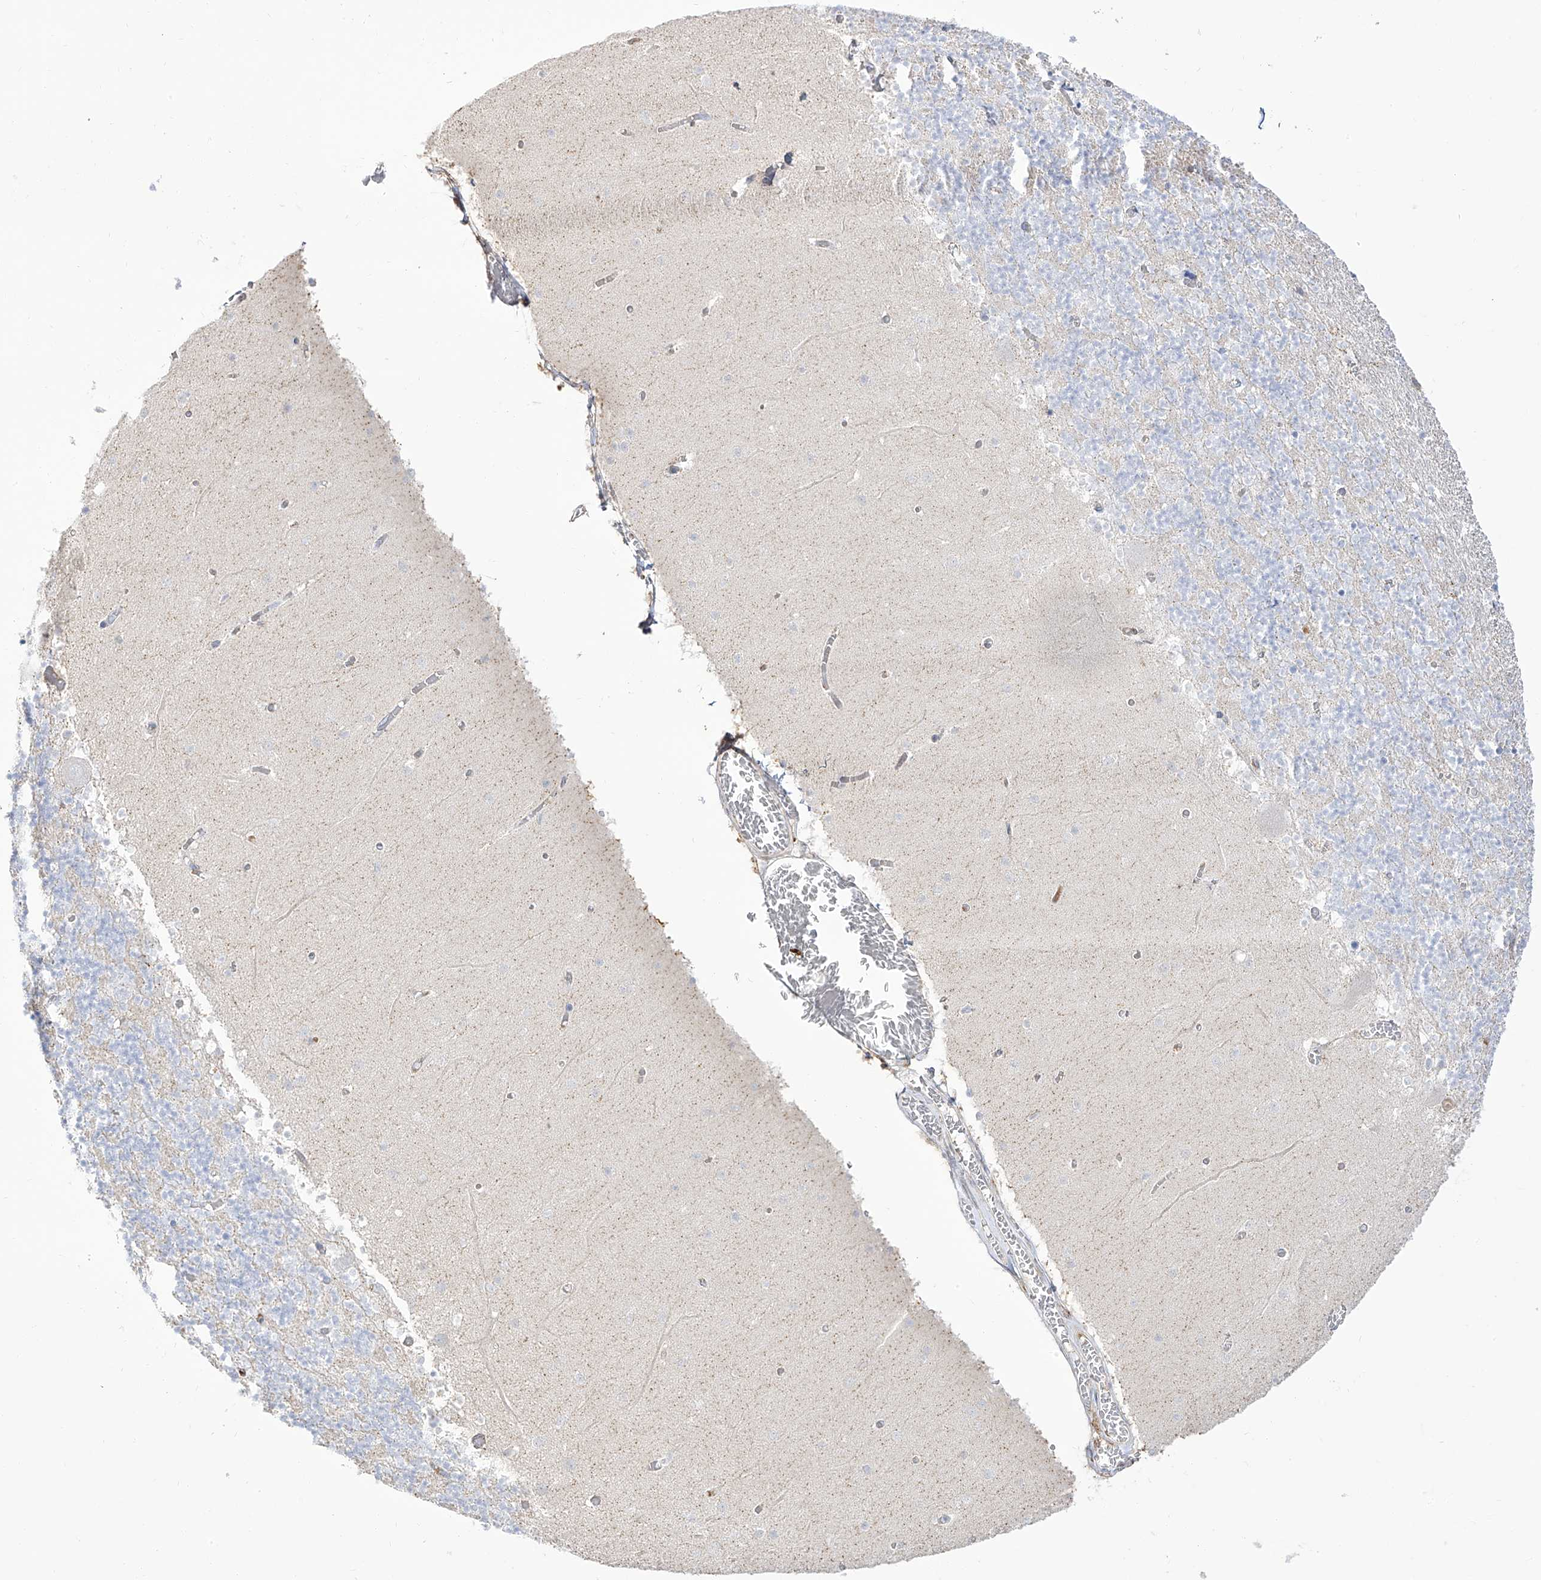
{"staining": {"intensity": "negative", "quantity": "none", "location": "none"}, "tissue": "cerebellum", "cell_type": "Cells in granular layer", "image_type": "normal", "snomed": [{"axis": "morphology", "description": "Normal tissue, NOS"}, {"axis": "topography", "description": "Cerebellum"}], "caption": "This micrograph is of benign cerebellum stained with immunohistochemistry to label a protein in brown with the nuclei are counter-stained blue. There is no positivity in cells in granular layer. (DAB immunohistochemistry with hematoxylin counter stain).", "gene": "ZGRF1", "patient": {"sex": "female", "age": 28}}